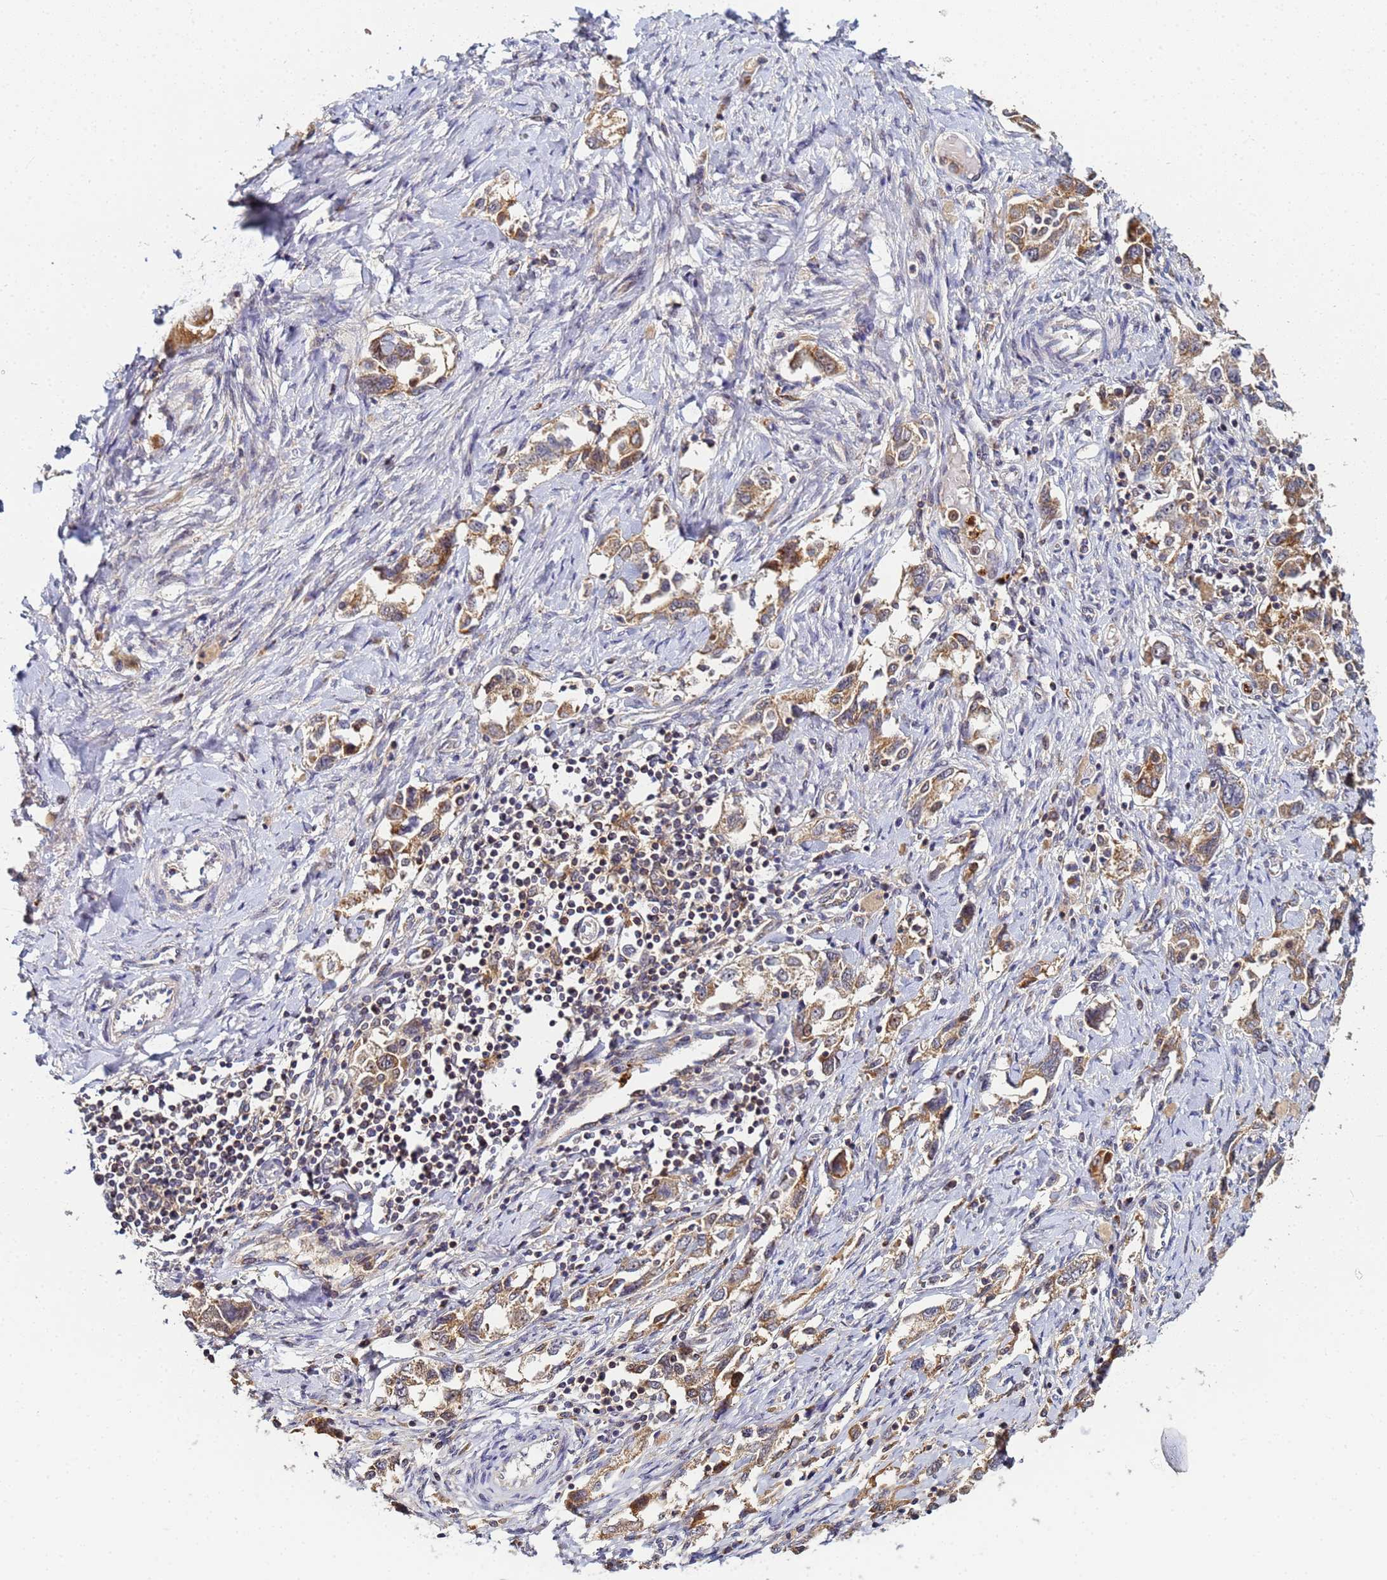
{"staining": {"intensity": "moderate", "quantity": ">75%", "location": "cytoplasmic/membranous"}, "tissue": "ovarian cancer", "cell_type": "Tumor cells", "image_type": "cancer", "snomed": [{"axis": "morphology", "description": "Carcinoma, NOS"}, {"axis": "morphology", "description": "Cystadenocarcinoma, serous, NOS"}, {"axis": "topography", "description": "Ovary"}], "caption": "Approximately >75% of tumor cells in human serous cystadenocarcinoma (ovarian) demonstrate moderate cytoplasmic/membranous protein staining as visualized by brown immunohistochemical staining.", "gene": "CCDC127", "patient": {"sex": "female", "age": 69}}